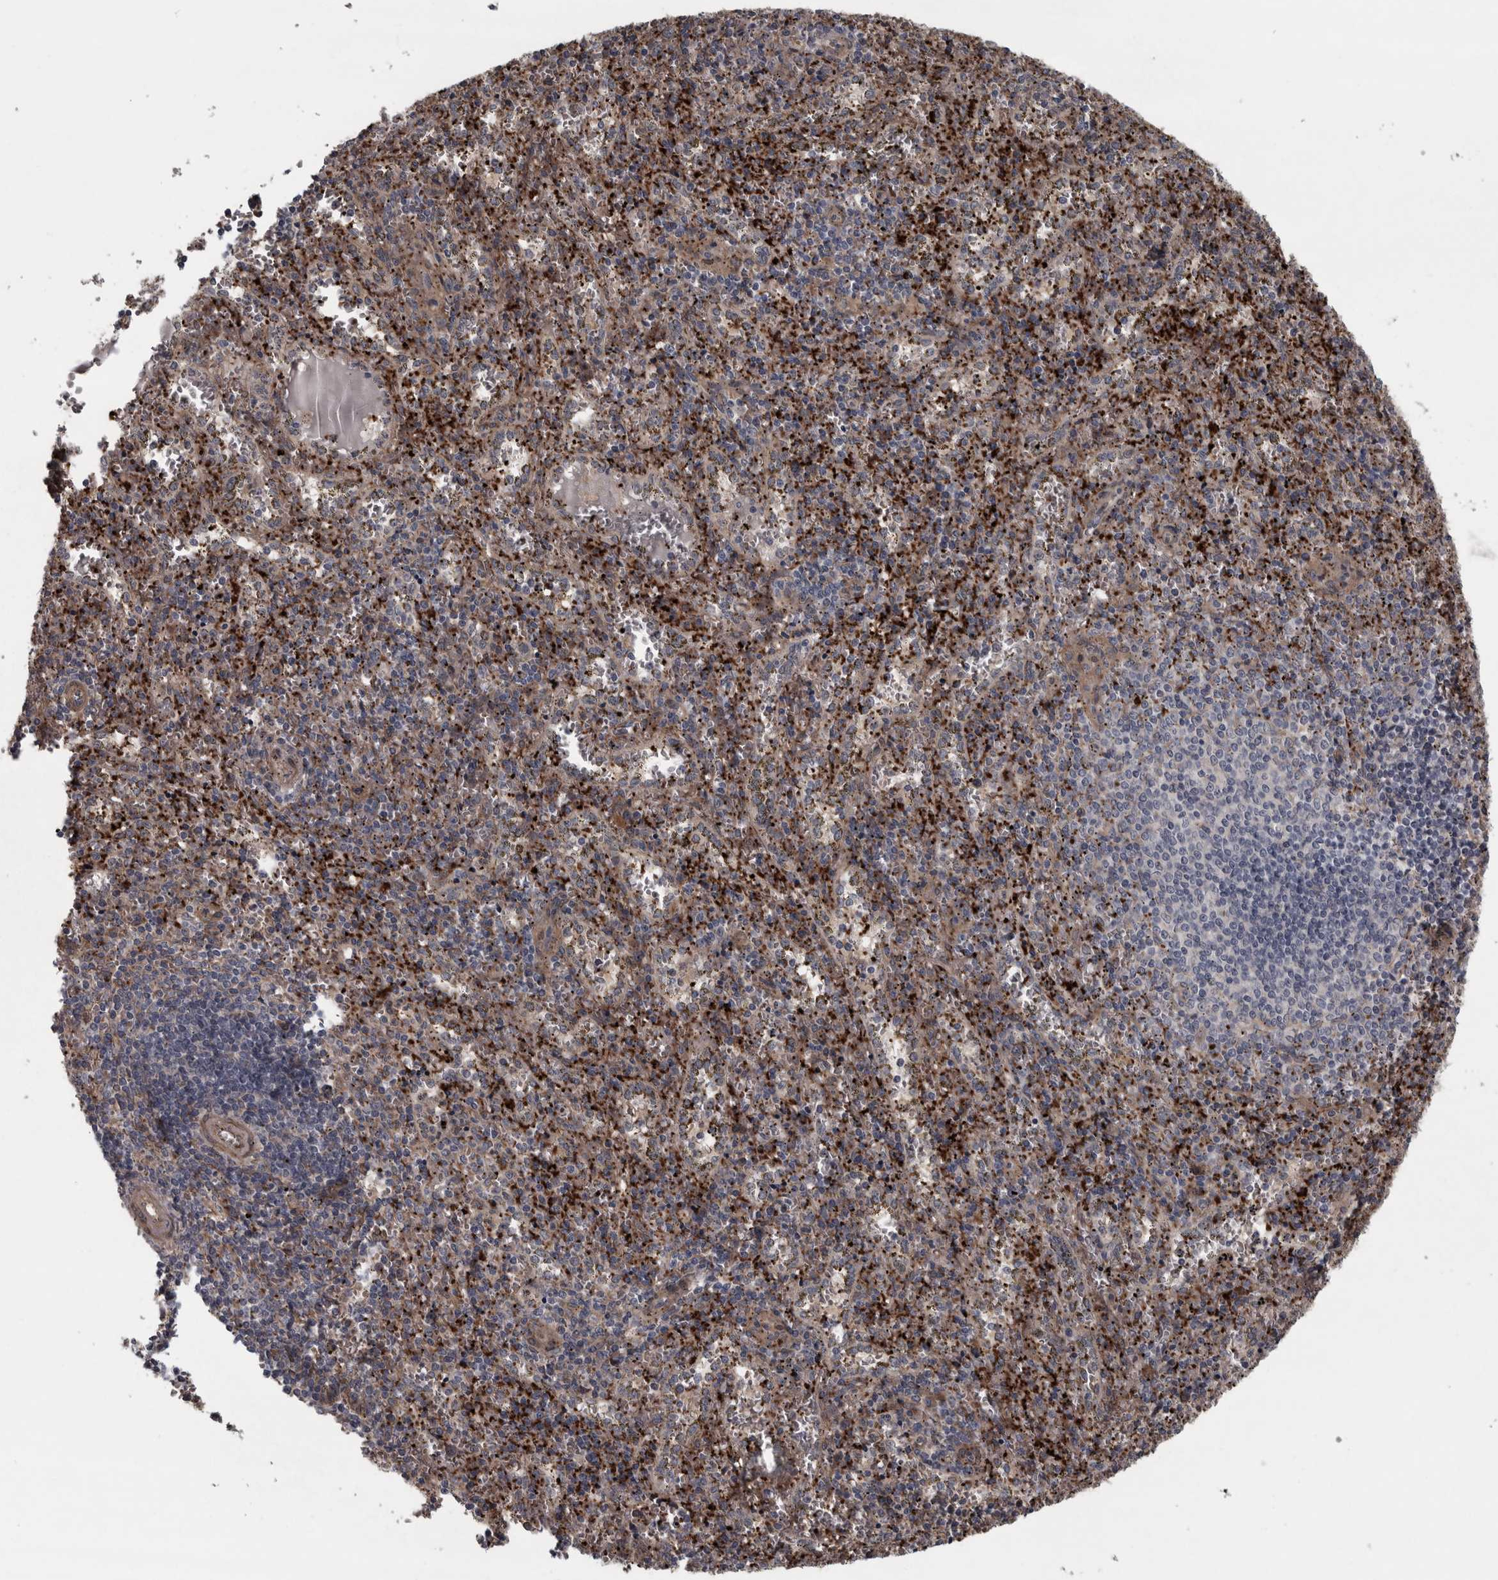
{"staining": {"intensity": "strong", "quantity": "25%-75%", "location": "cytoplasmic/membranous"}, "tissue": "spleen", "cell_type": "Cells in red pulp", "image_type": "normal", "snomed": [{"axis": "morphology", "description": "Normal tissue, NOS"}, {"axis": "topography", "description": "Spleen"}], "caption": "This photomicrograph exhibits immunohistochemistry staining of benign human spleen, with high strong cytoplasmic/membranous positivity in about 25%-75% of cells in red pulp.", "gene": "RSU1", "patient": {"sex": "male", "age": 11}}